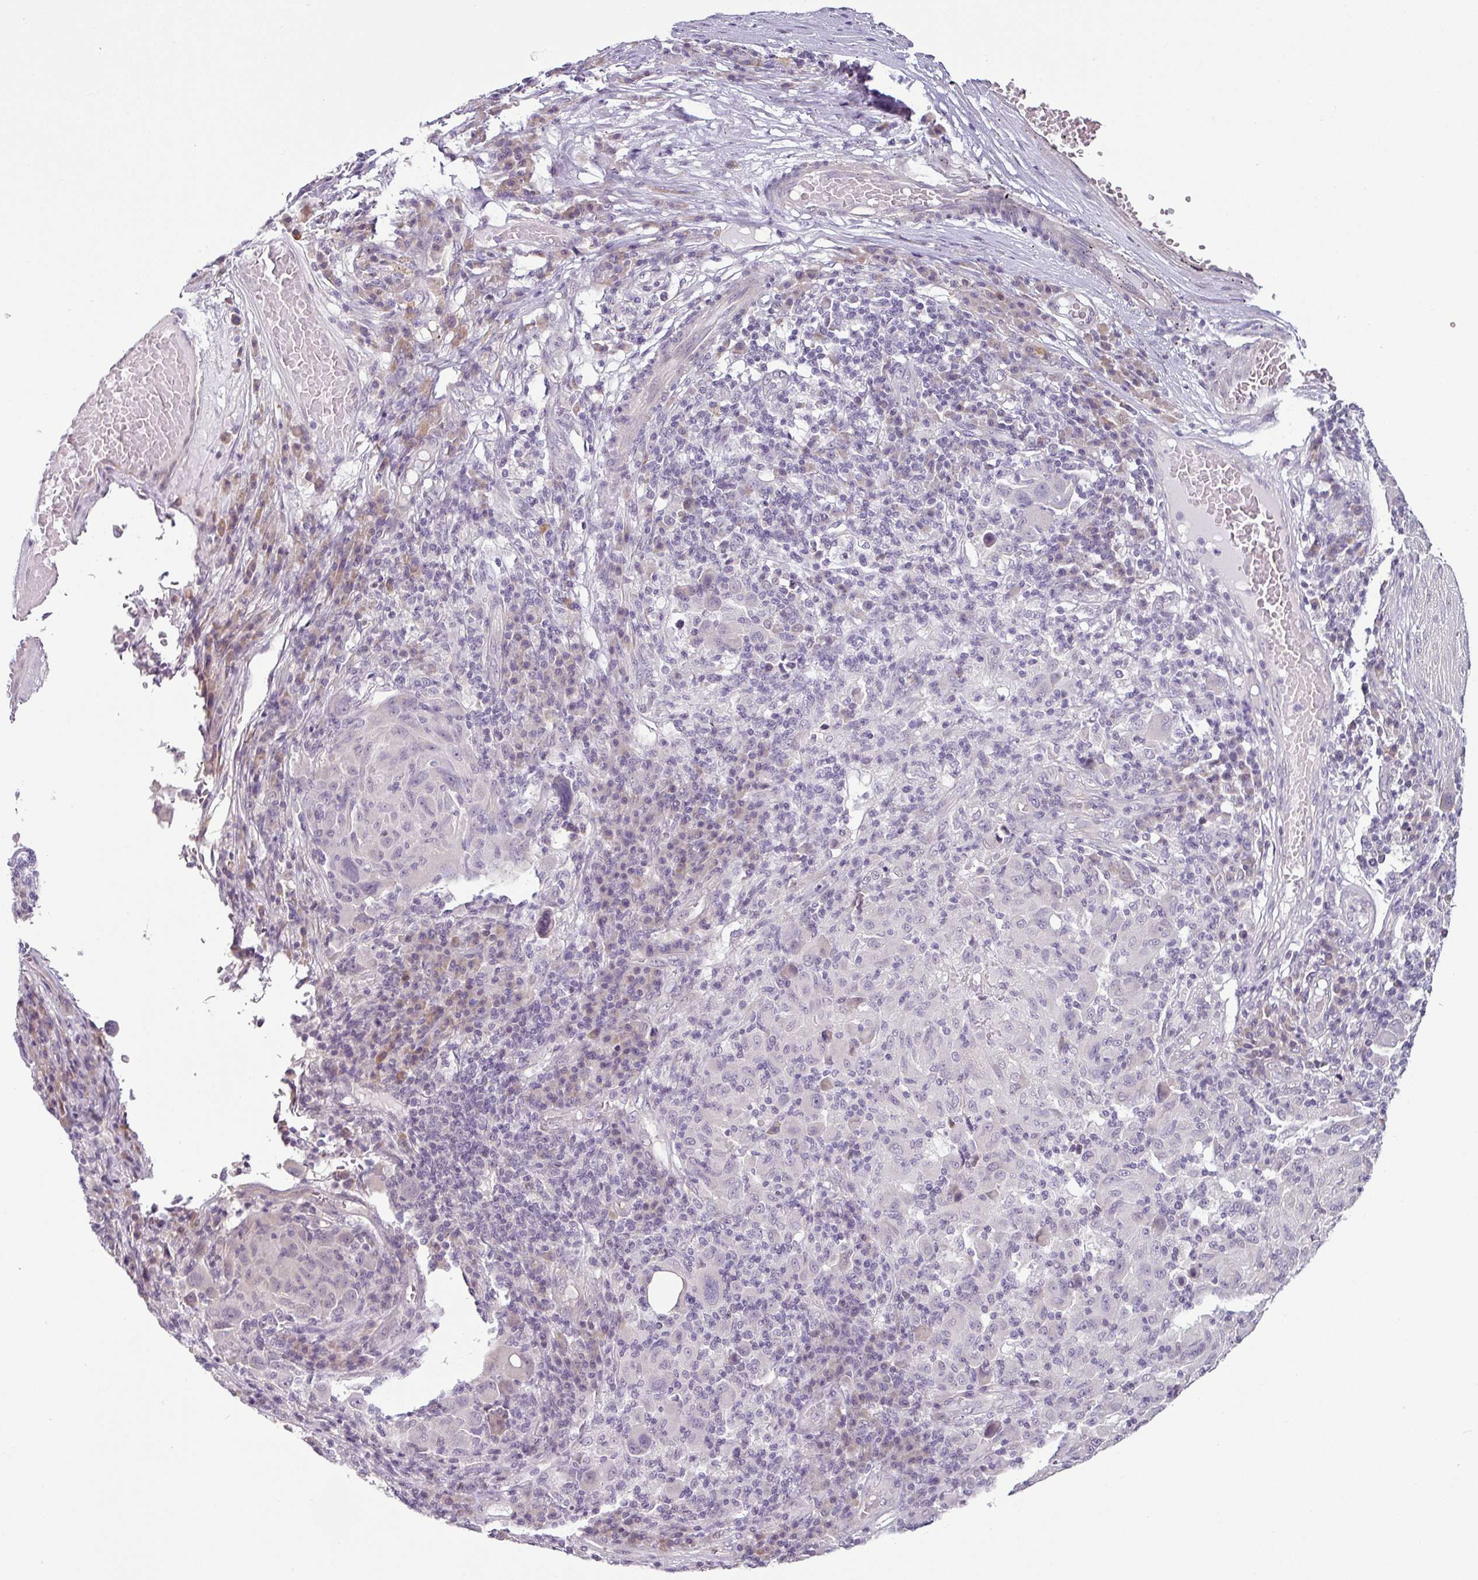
{"staining": {"intensity": "negative", "quantity": "none", "location": "none"}, "tissue": "melanoma", "cell_type": "Tumor cells", "image_type": "cancer", "snomed": [{"axis": "morphology", "description": "Malignant melanoma, NOS"}, {"axis": "topography", "description": "Skin"}], "caption": "Malignant melanoma was stained to show a protein in brown. There is no significant expression in tumor cells.", "gene": "OR52D1", "patient": {"sex": "male", "age": 53}}